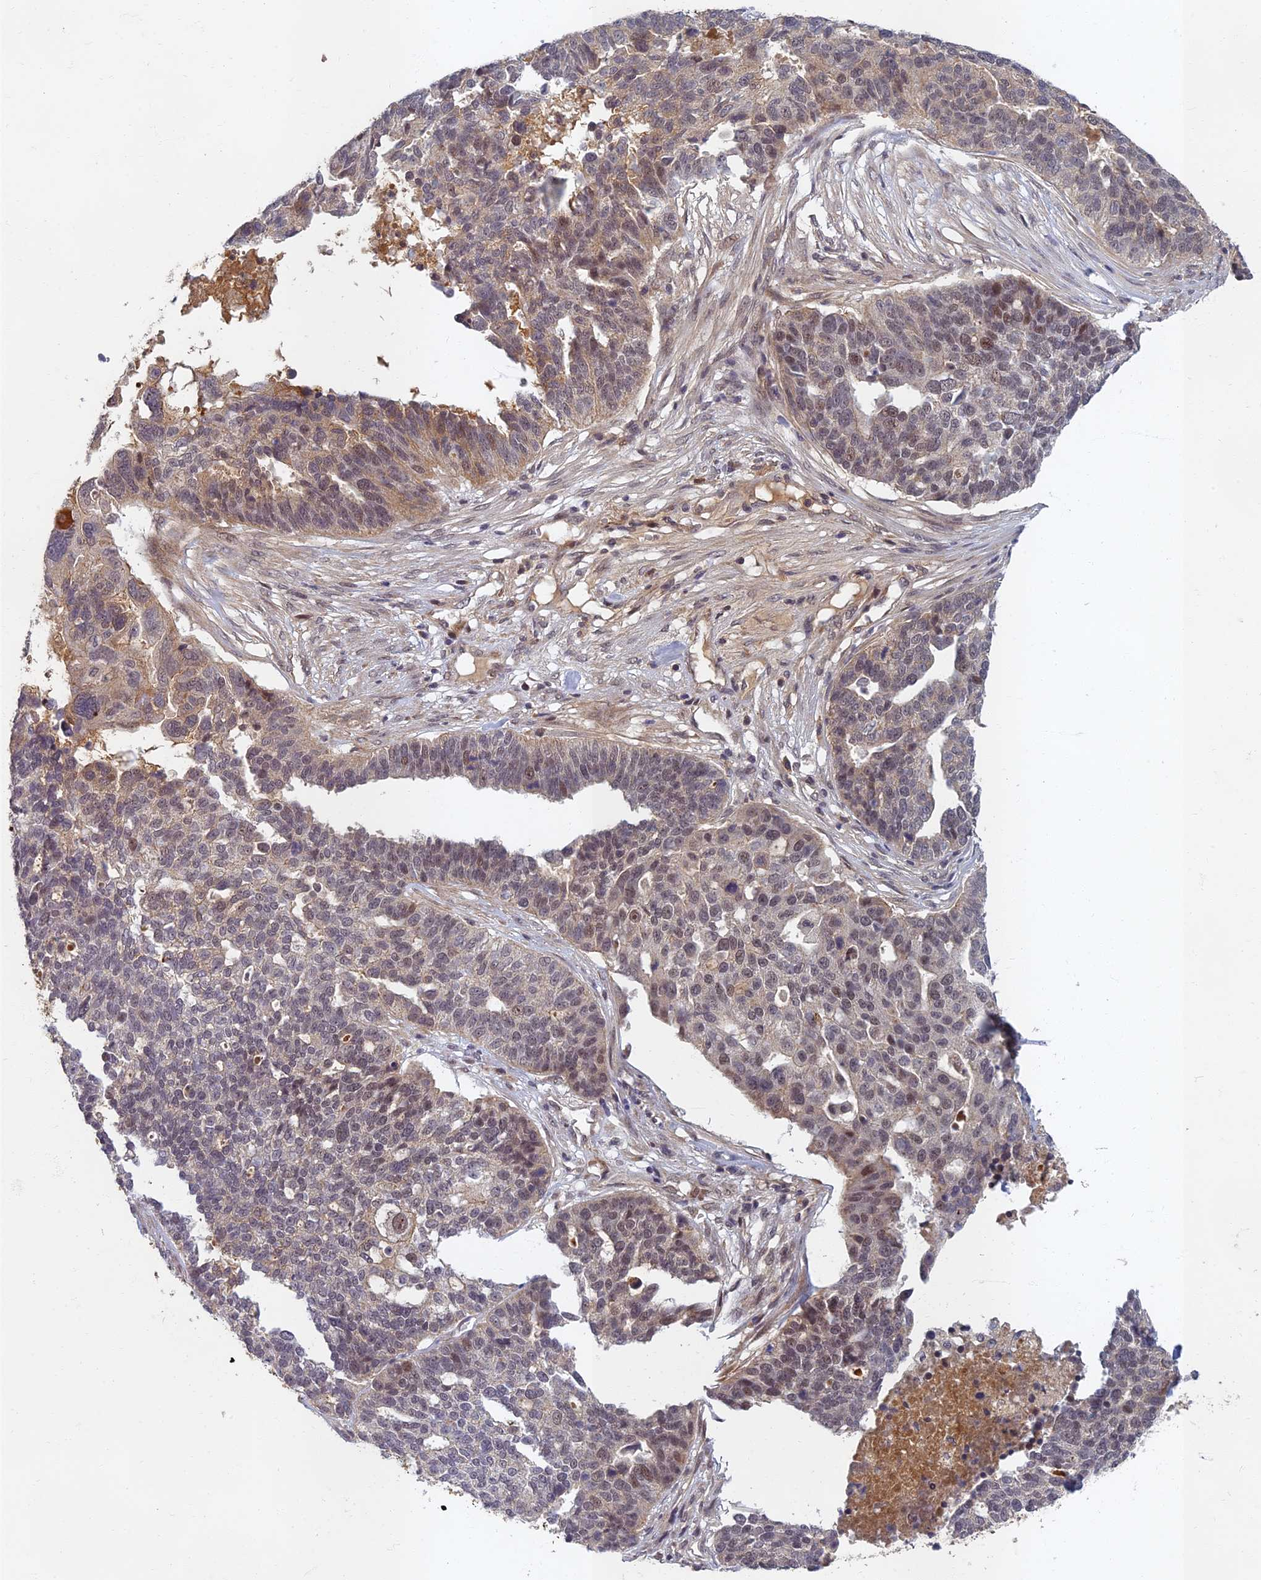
{"staining": {"intensity": "weak", "quantity": "<25%", "location": "cytoplasmic/membranous,nuclear"}, "tissue": "ovarian cancer", "cell_type": "Tumor cells", "image_type": "cancer", "snomed": [{"axis": "morphology", "description": "Cystadenocarcinoma, serous, NOS"}, {"axis": "topography", "description": "Ovary"}], "caption": "The IHC image has no significant expression in tumor cells of ovarian cancer (serous cystadenocarcinoma) tissue. (DAB (3,3'-diaminobenzidine) IHC, high magnification).", "gene": "EARS2", "patient": {"sex": "female", "age": 59}}